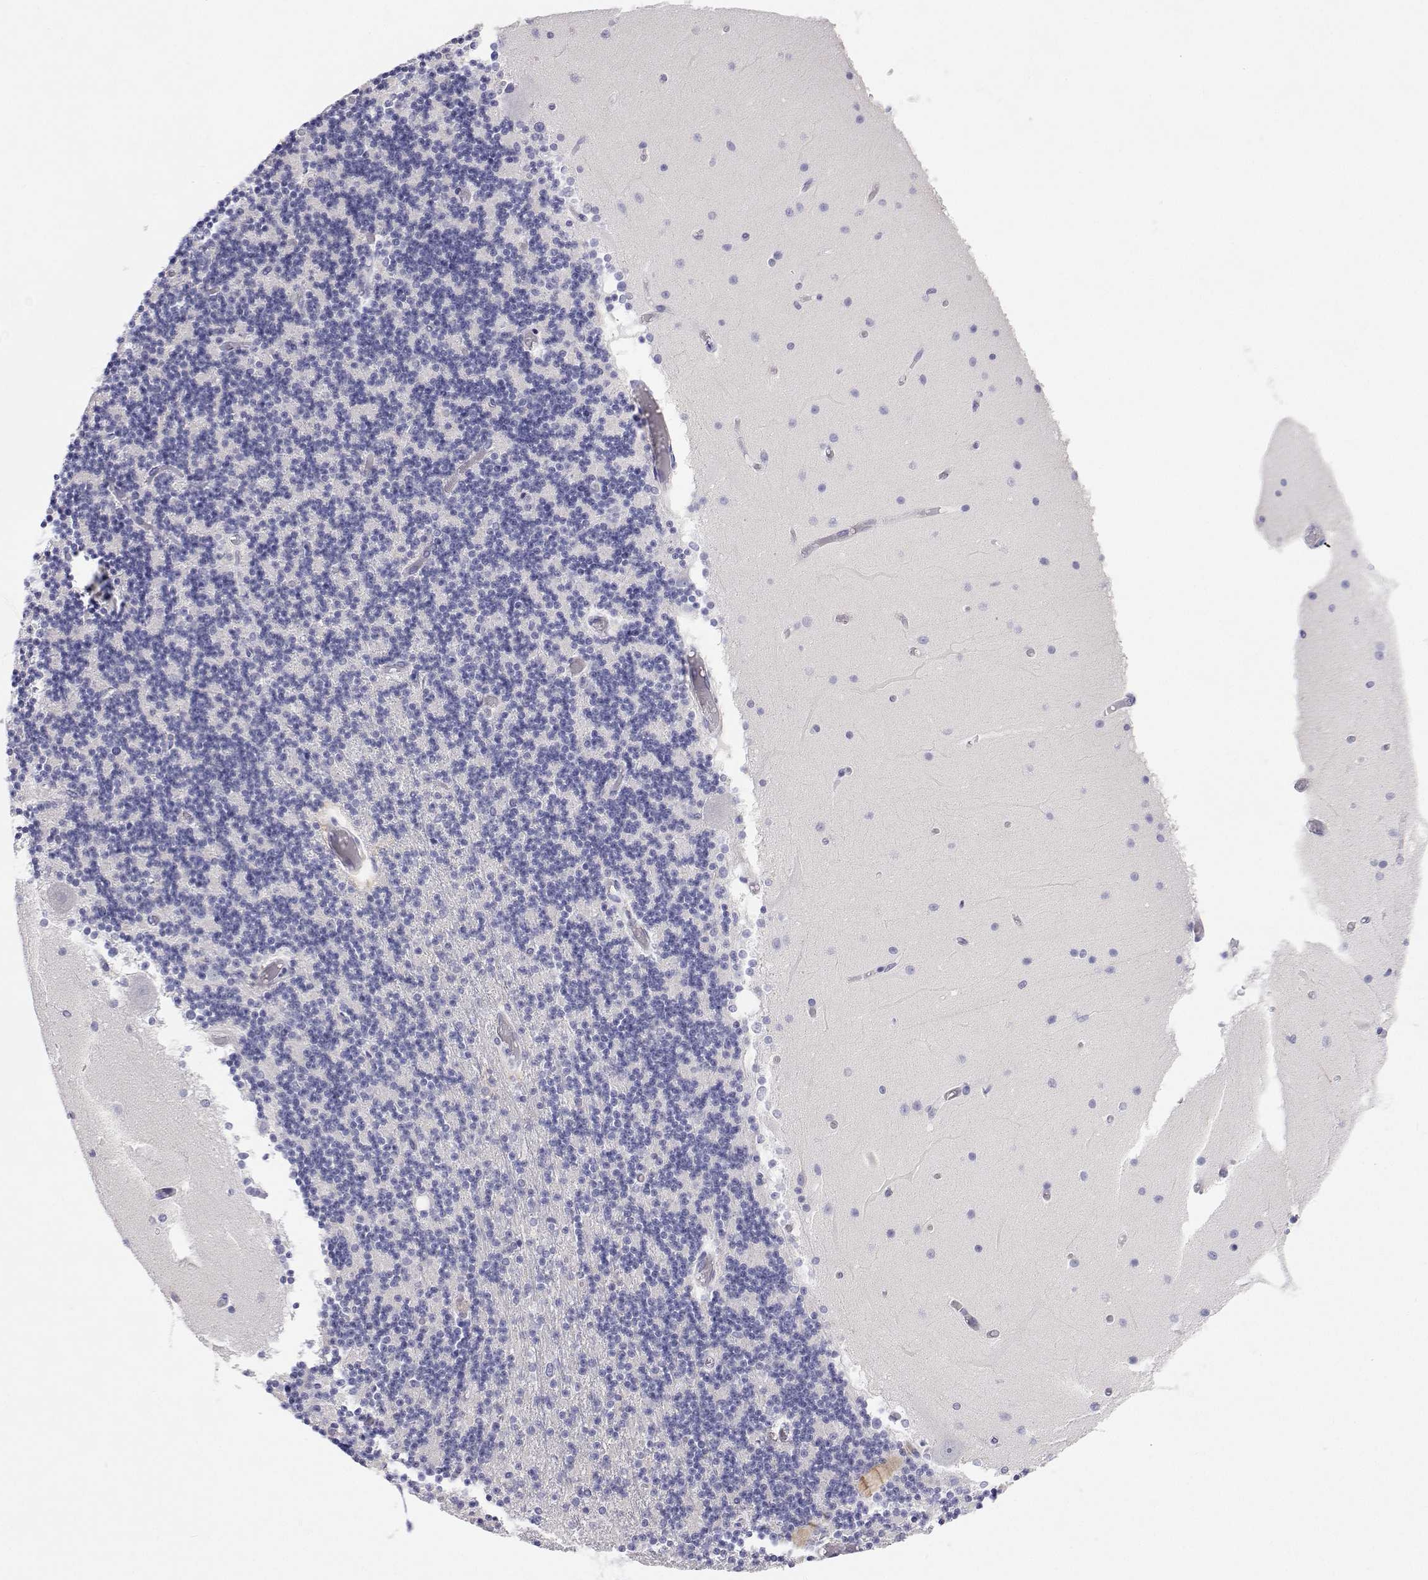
{"staining": {"intensity": "negative", "quantity": "none", "location": "none"}, "tissue": "cerebellum", "cell_type": "Cells in granular layer", "image_type": "normal", "snomed": [{"axis": "morphology", "description": "Normal tissue, NOS"}, {"axis": "topography", "description": "Cerebellum"}], "caption": "Micrograph shows no protein staining in cells in granular layer of normal cerebellum.", "gene": "ANKRD65", "patient": {"sex": "female", "age": 28}}